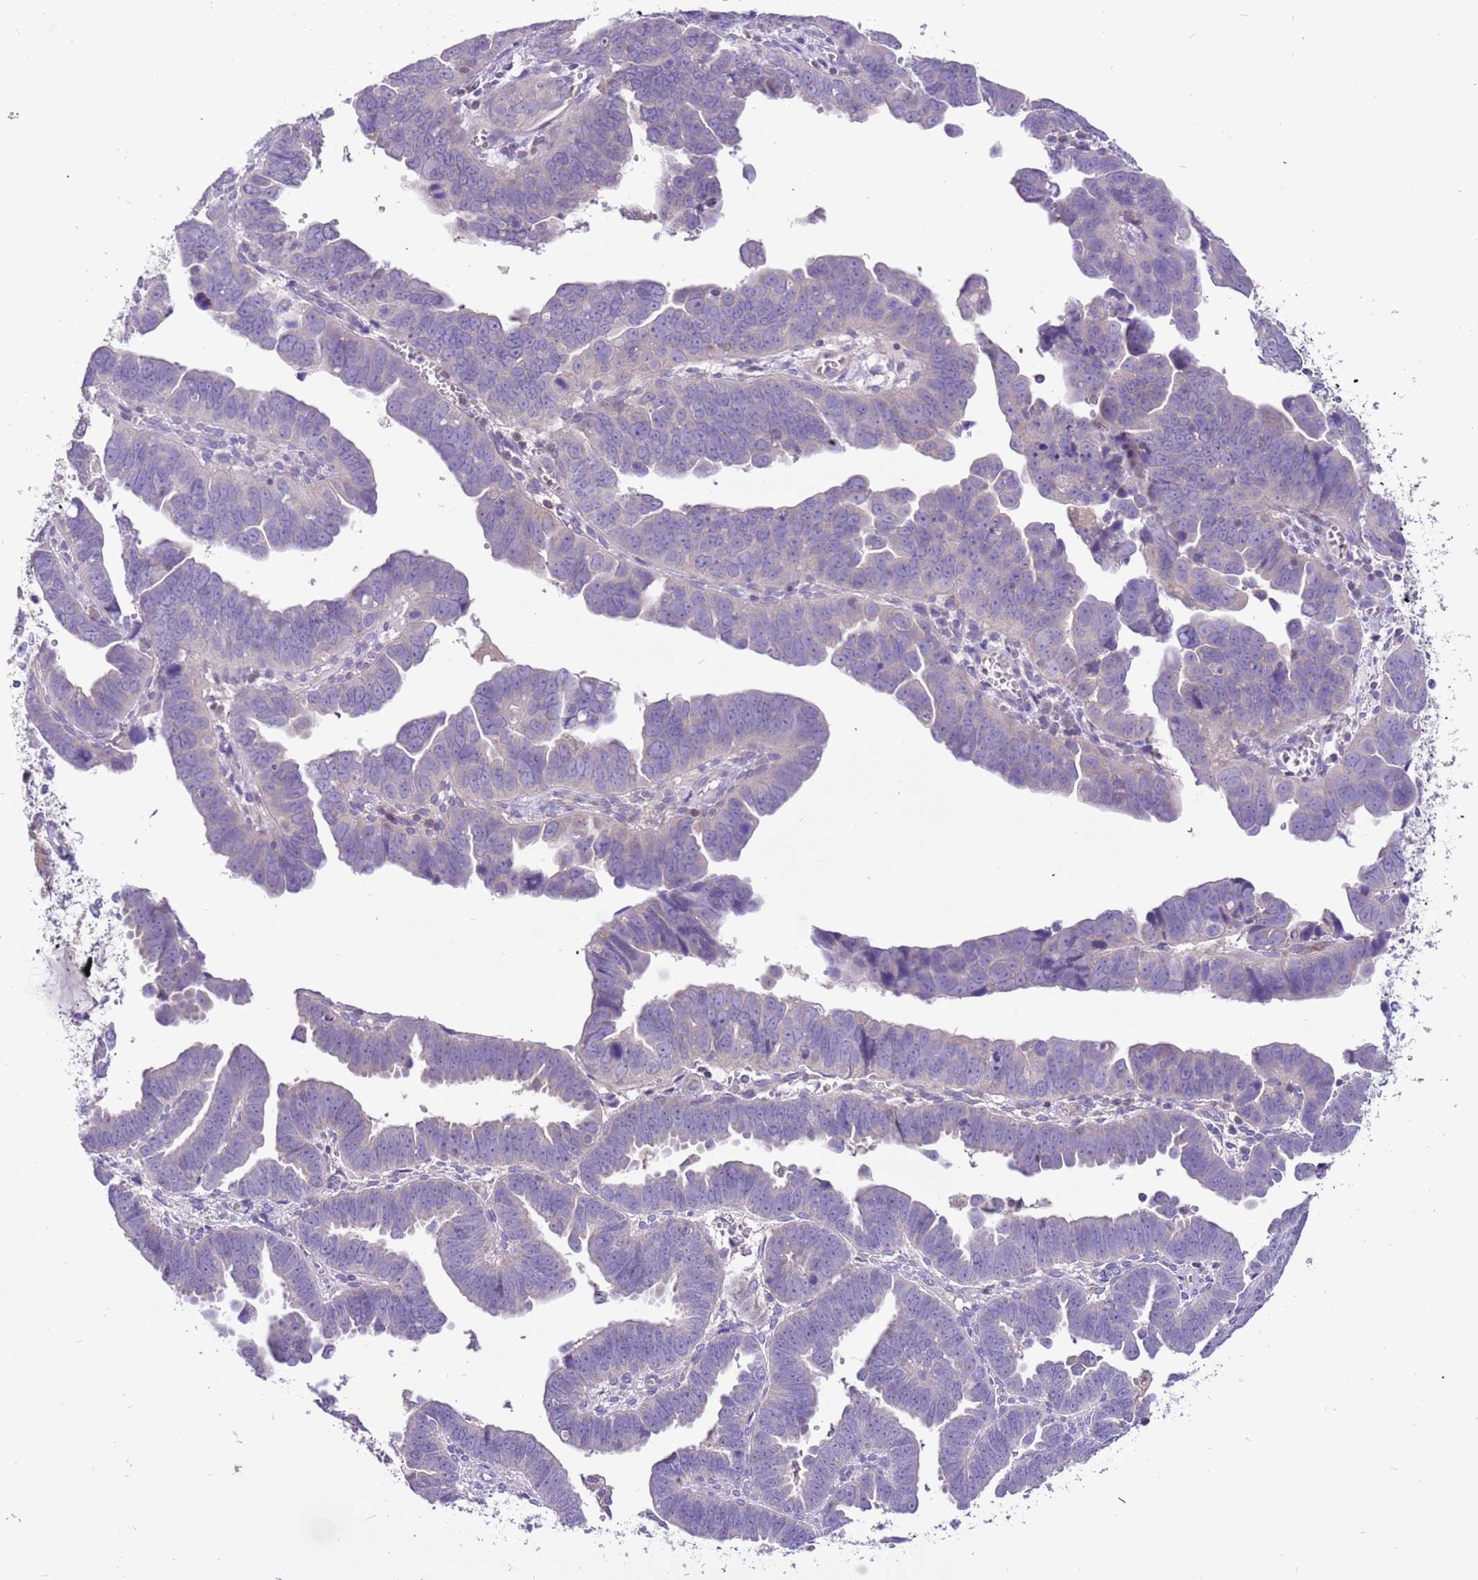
{"staining": {"intensity": "weak", "quantity": "<25%", "location": "cytoplasmic/membranous"}, "tissue": "endometrial cancer", "cell_type": "Tumor cells", "image_type": "cancer", "snomed": [{"axis": "morphology", "description": "Adenocarcinoma, NOS"}, {"axis": "topography", "description": "Endometrium"}], "caption": "Image shows no significant protein expression in tumor cells of adenocarcinoma (endometrial).", "gene": "GLCE", "patient": {"sex": "female", "age": 75}}